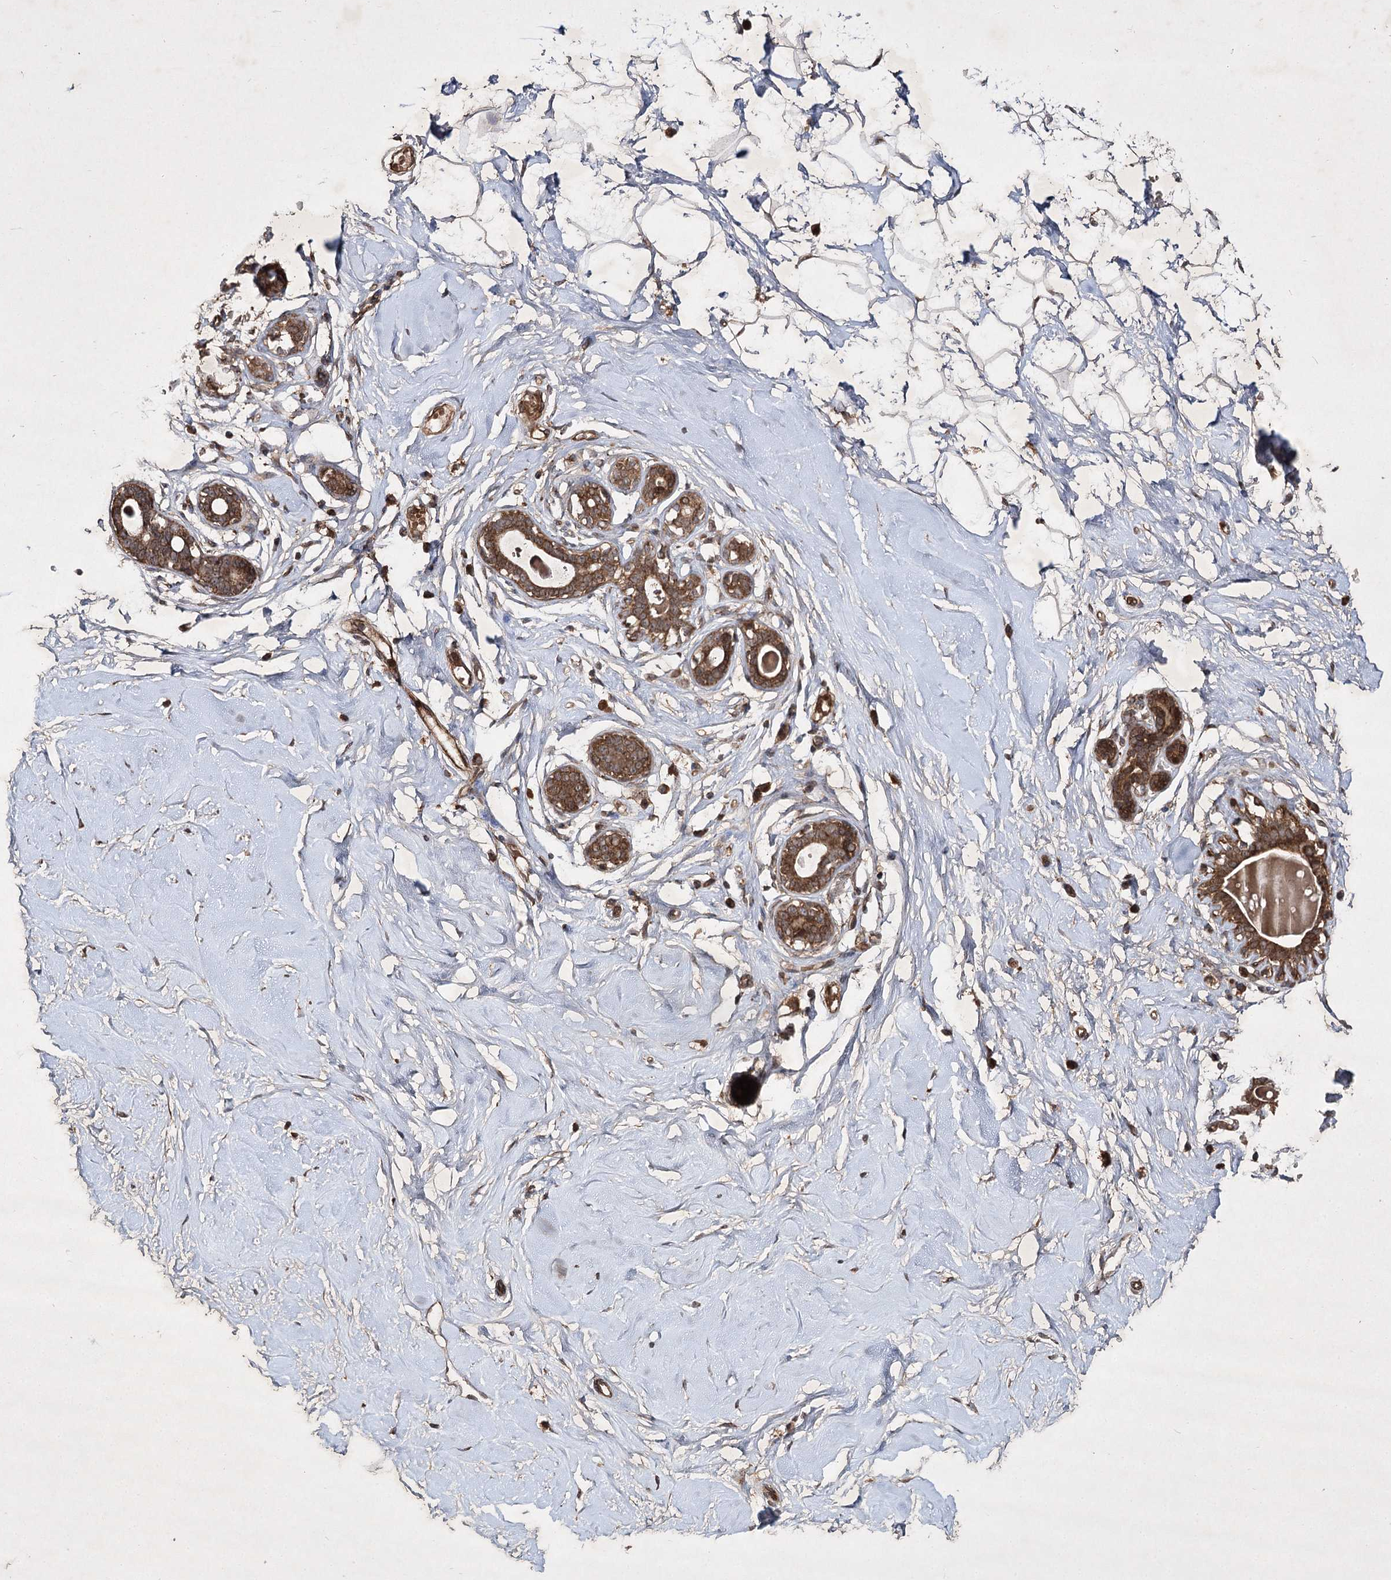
{"staining": {"intensity": "moderate", "quantity": "25%-75%", "location": "cytoplasmic/membranous"}, "tissue": "breast", "cell_type": "Adipocytes", "image_type": "normal", "snomed": [{"axis": "morphology", "description": "Normal tissue, NOS"}, {"axis": "morphology", "description": "Adenoma, NOS"}, {"axis": "topography", "description": "Breast"}], "caption": "A medium amount of moderate cytoplasmic/membranous positivity is identified in approximately 25%-75% of adipocytes in unremarkable breast.", "gene": "DNAJC13", "patient": {"sex": "female", "age": 23}}